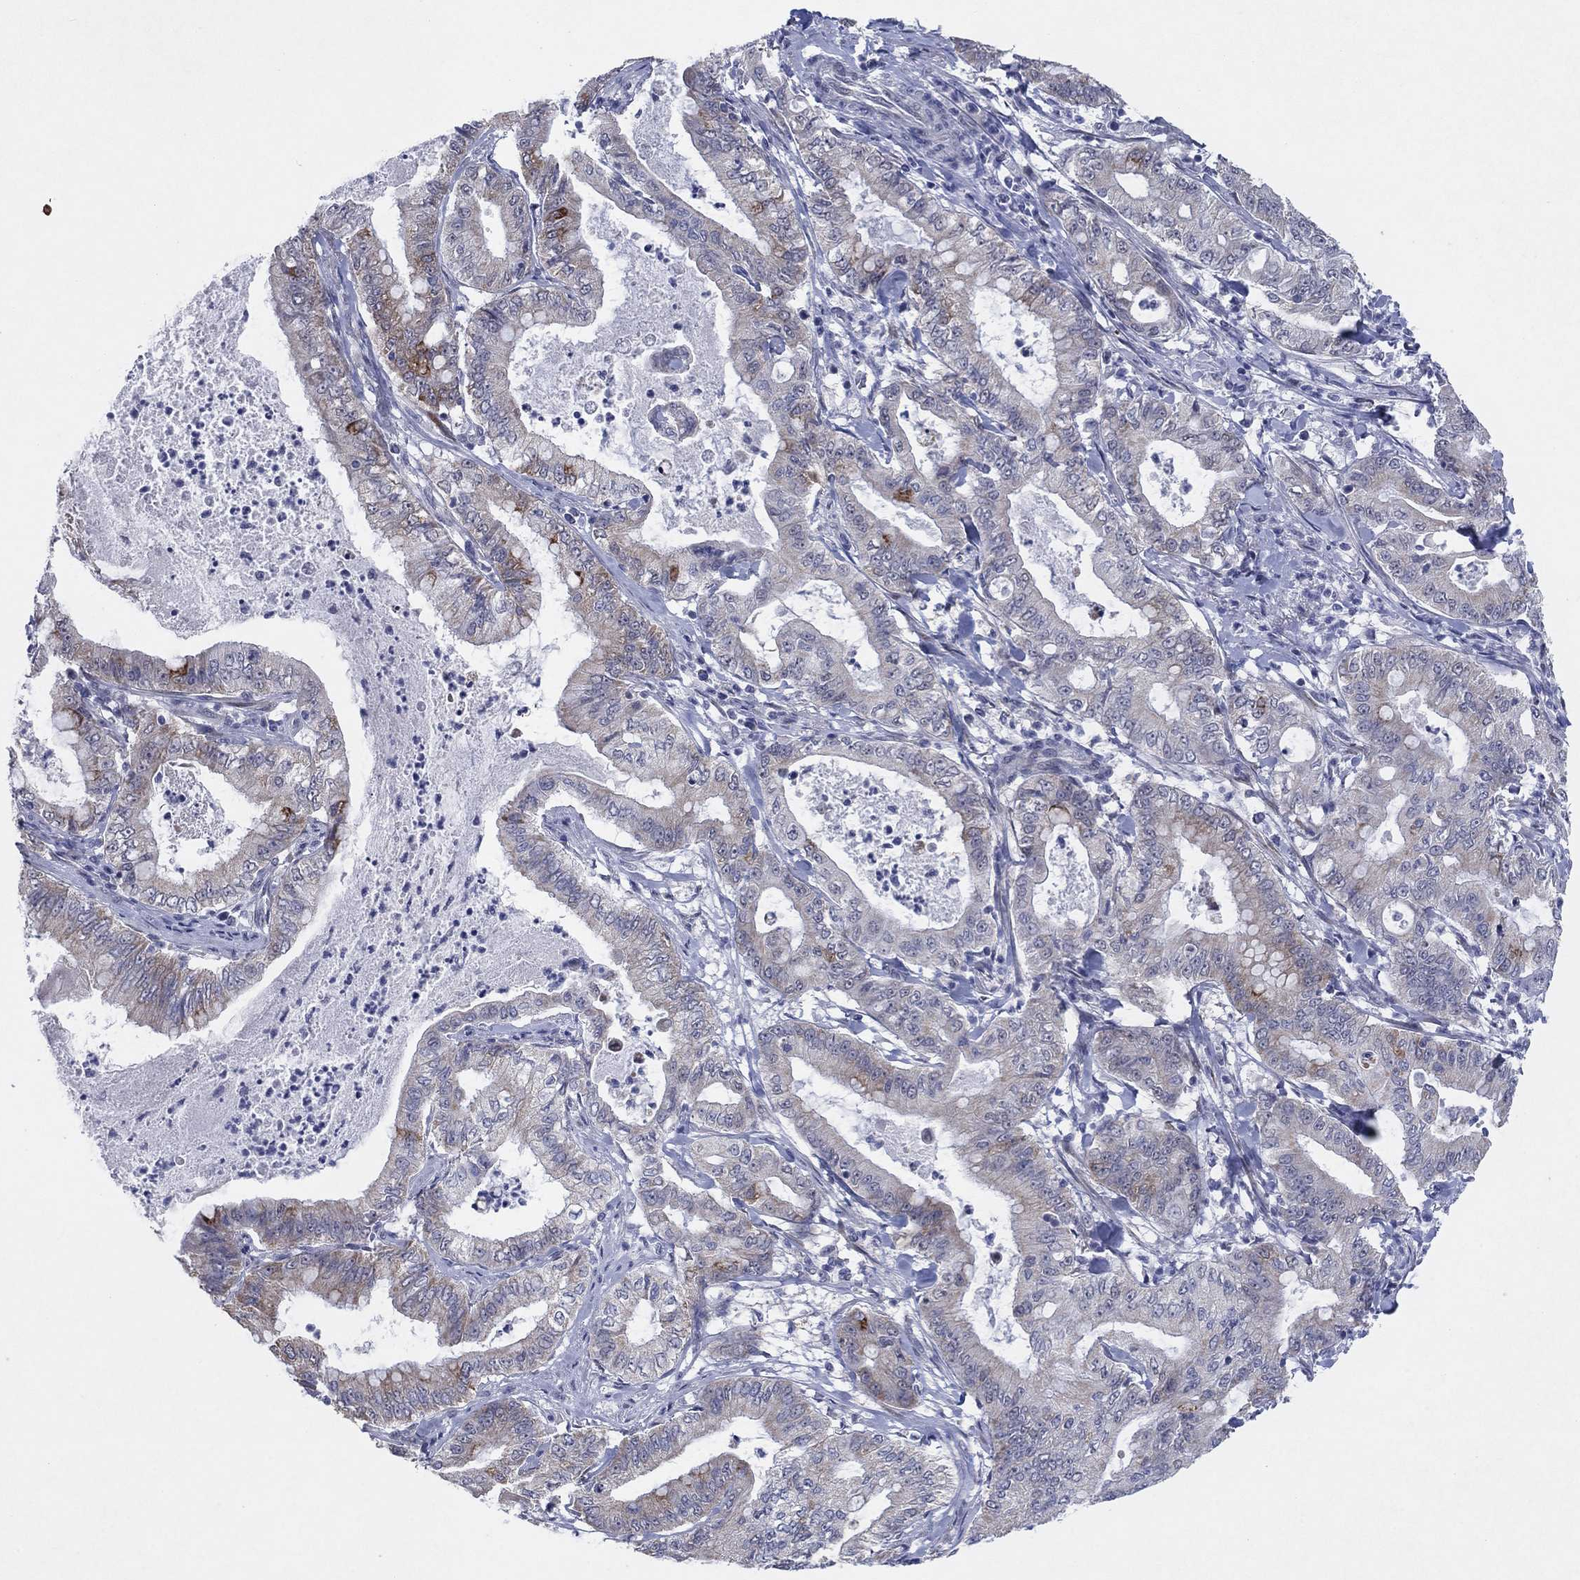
{"staining": {"intensity": "strong", "quantity": "<25%", "location": "cytoplasmic/membranous"}, "tissue": "pancreatic cancer", "cell_type": "Tumor cells", "image_type": "cancer", "snomed": [{"axis": "morphology", "description": "Adenocarcinoma, NOS"}, {"axis": "topography", "description": "Pancreas"}], "caption": "Protein staining of pancreatic cancer (adenocarcinoma) tissue exhibits strong cytoplasmic/membranous positivity in about <25% of tumor cells.", "gene": "SDC1", "patient": {"sex": "male", "age": 71}}